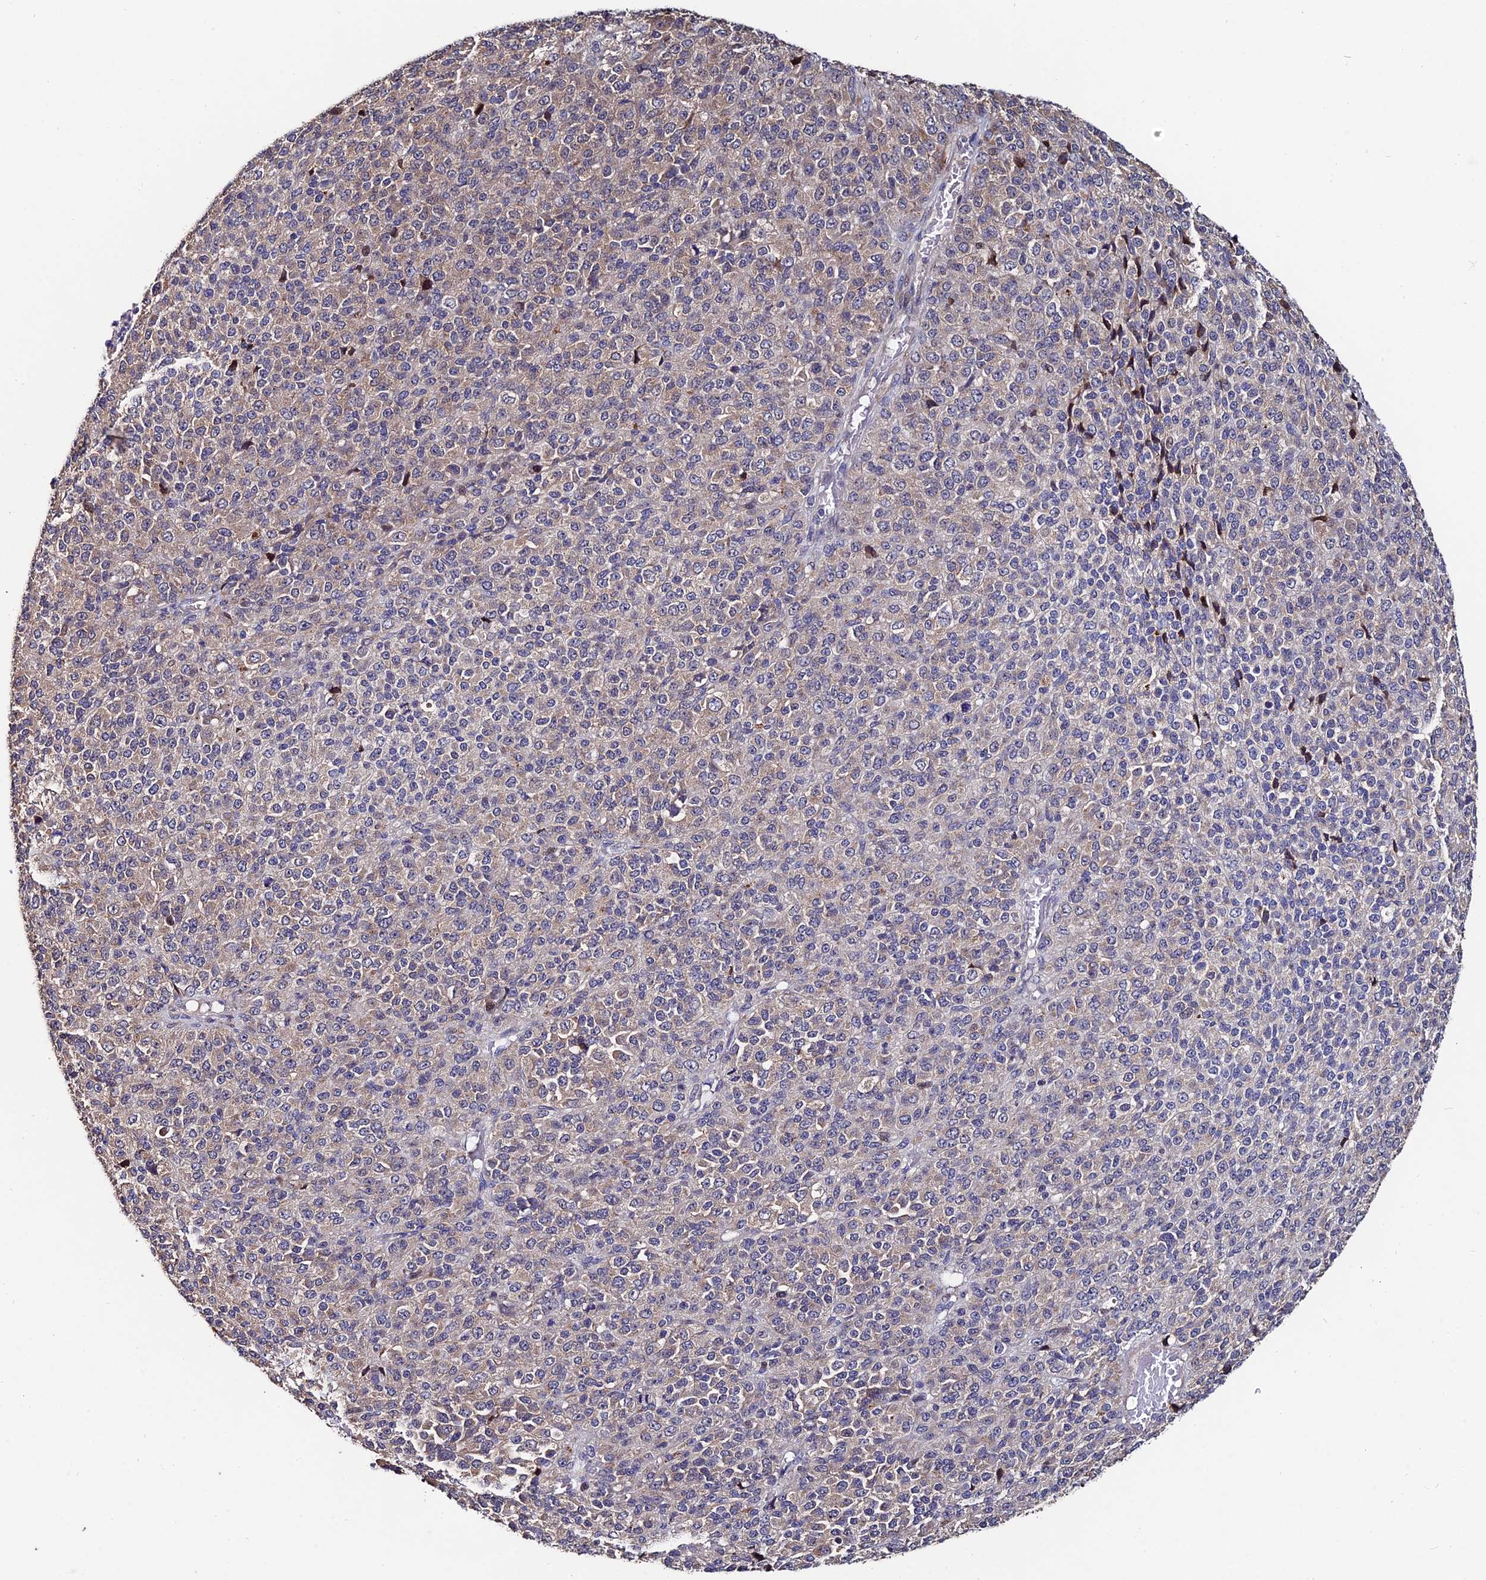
{"staining": {"intensity": "weak", "quantity": "<25%", "location": "cytoplasmic/membranous"}, "tissue": "melanoma", "cell_type": "Tumor cells", "image_type": "cancer", "snomed": [{"axis": "morphology", "description": "Malignant melanoma, Metastatic site"}, {"axis": "topography", "description": "Brain"}], "caption": "Melanoma was stained to show a protein in brown. There is no significant staining in tumor cells.", "gene": "ACTR5", "patient": {"sex": "female", "age": 56}}